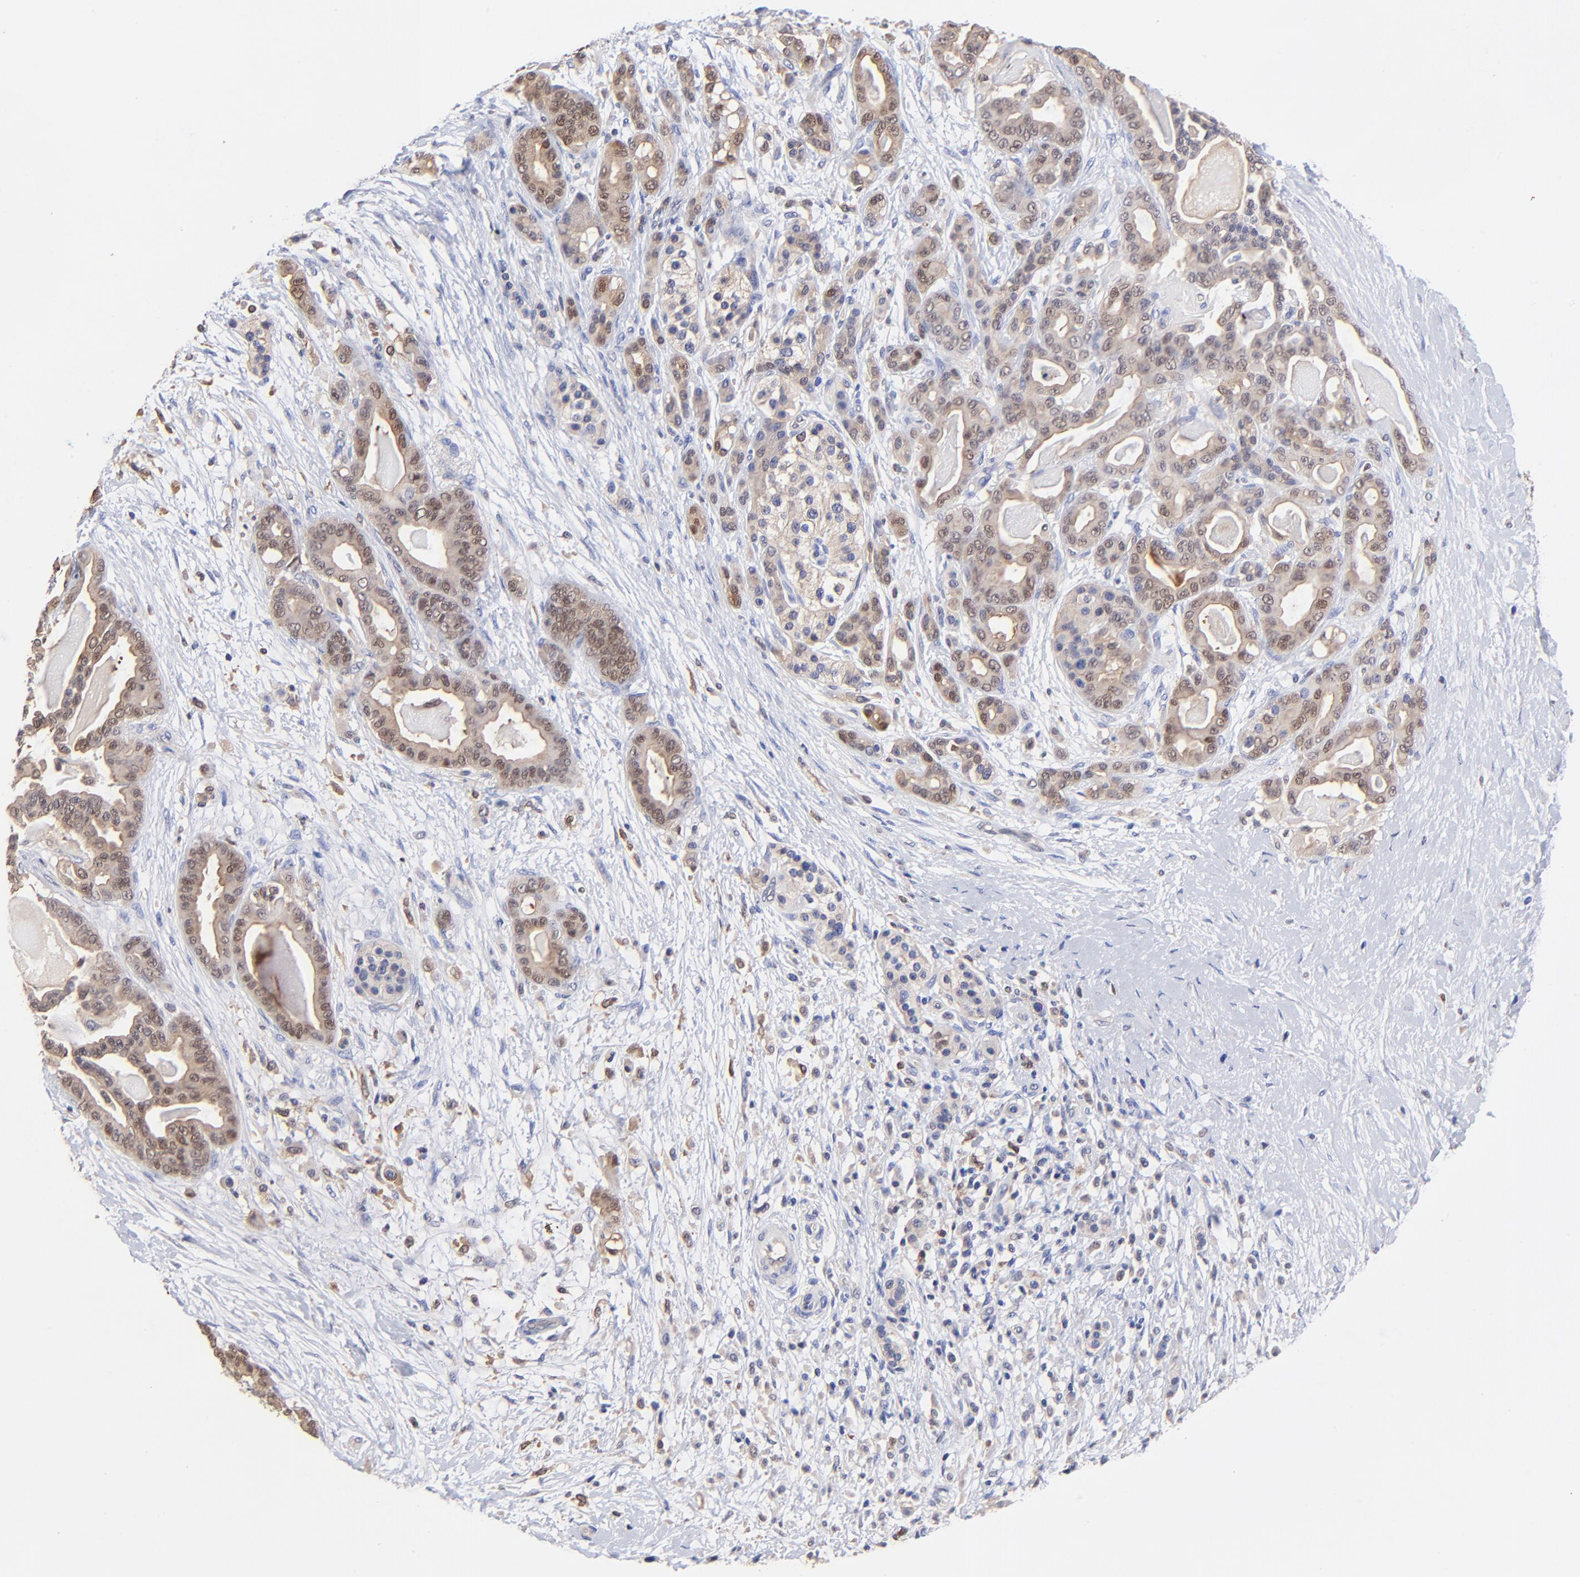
{"staining": {"intensity": "weak", "quantity": "25%-75%", "location": "cytoplasmic/membranous,nuclear"}, "tissue": "pancreatic cancer", "cell_type": "Tumor cells", "image_type": "cancer", "snomed": [{"axis": "morphology", "description": "Adenocarcinoma, NOS"}, {"axis": "topography", "description": "Pancreas"}], "caption": "Protein expression analysis of human pancreatic cancer reveals weak cytoplasmic/membranous and nuclear expression in about 25%-75% of tumor cells.", "gene": "DCTPP1", "patient": {"sex": "male", "age": 63}}